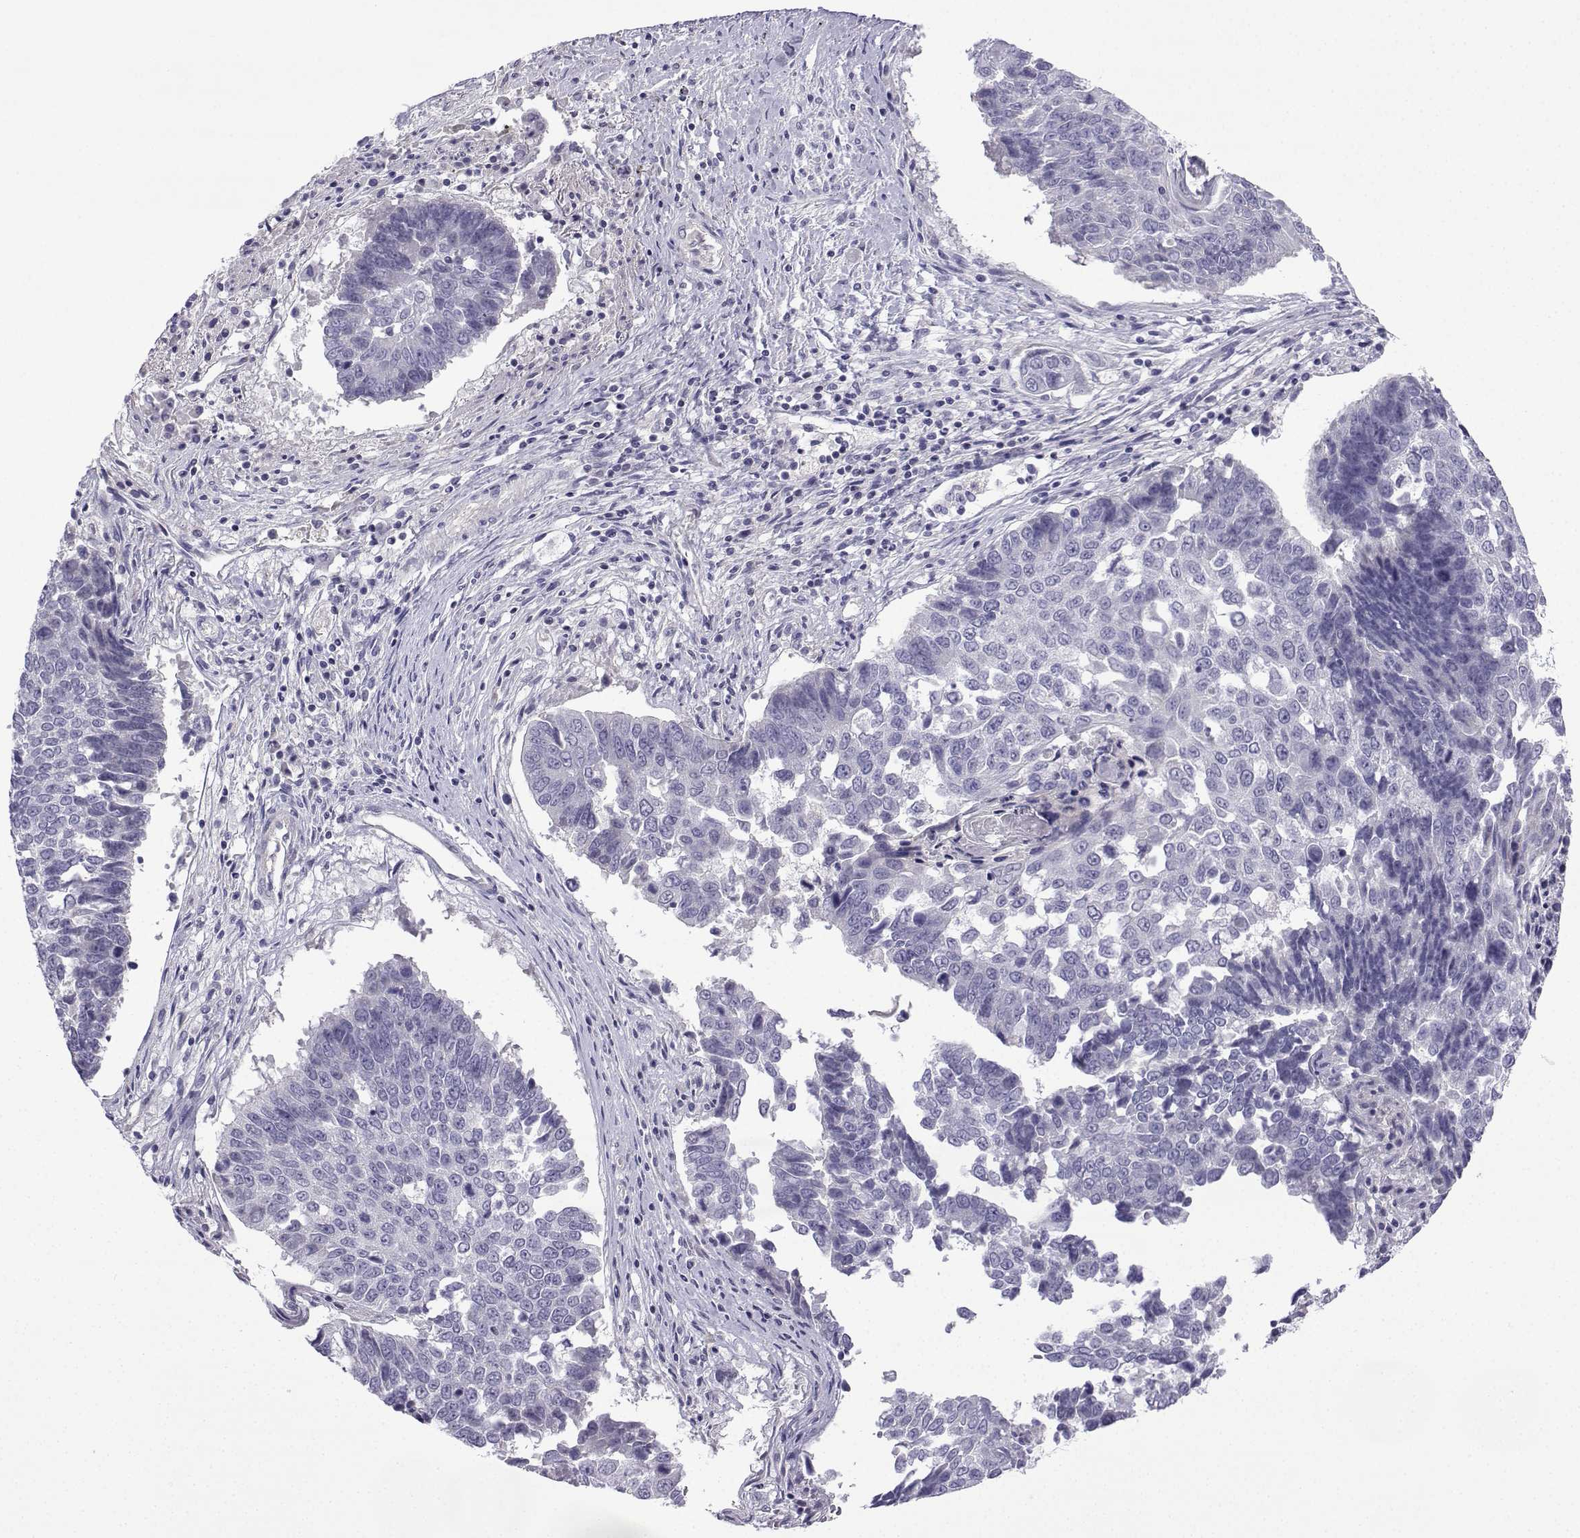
{"staining": {"intensity": "negative", "quantity": "none", "location": "none"}, "tissue": "lung cancer", "cell_type": "Tumor cells", "image_type": "cancer", "snomed": [{"axis": "morphology", "description": "Squamous cell carcinoma, NOS"}, {"axis": "topography", "description": "Lung"}], "caption": "Image shows no protein expression in tumor cells of squamous cell carcinoma (lung) tissue. The staining is performed using DAB (3,3'-diaminobenzidine) brown chromogen with nuclei counter-stained in using hematoxylin.", "gene": "SPACA7", "patient": {"sex": "male", "age": 73}}